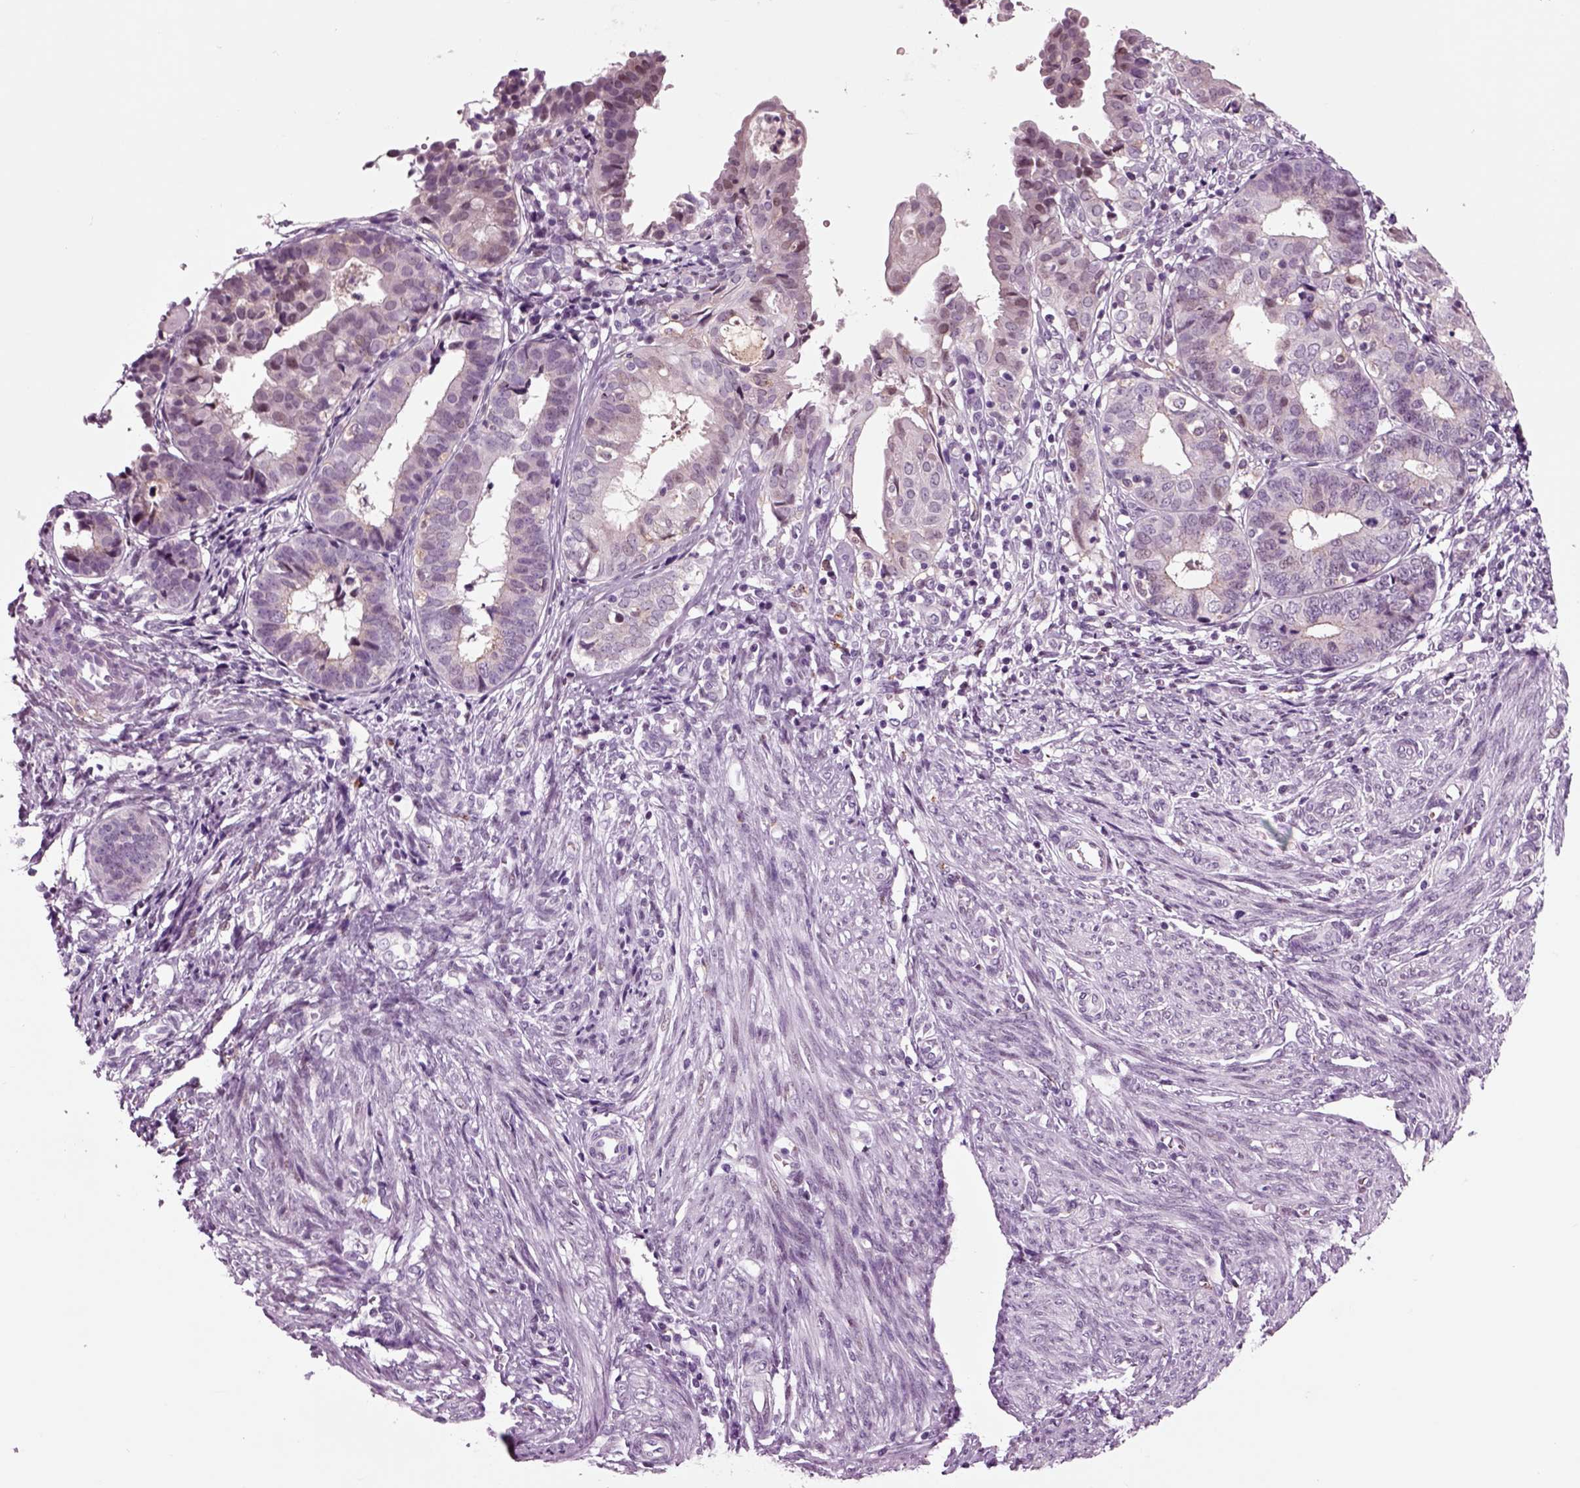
{"staining": {"intensity": "negative", "quantity": "none", "location": "none"}, "tissue": "endometrial cancer", "cell_type": "Tumor cells", "image_type": "cancer", "snomed": [{"axis": "morphology", "description": "Adenocarcinoma, NOS"}, {"axis": "topography", "description": "Endometrium"}], "caption": "Human endometrial cancer stained for a protein using IHC displays no expression in tumor cells.", "gene": "CHGB", "patient": {"sex": "female", "age": 68}}